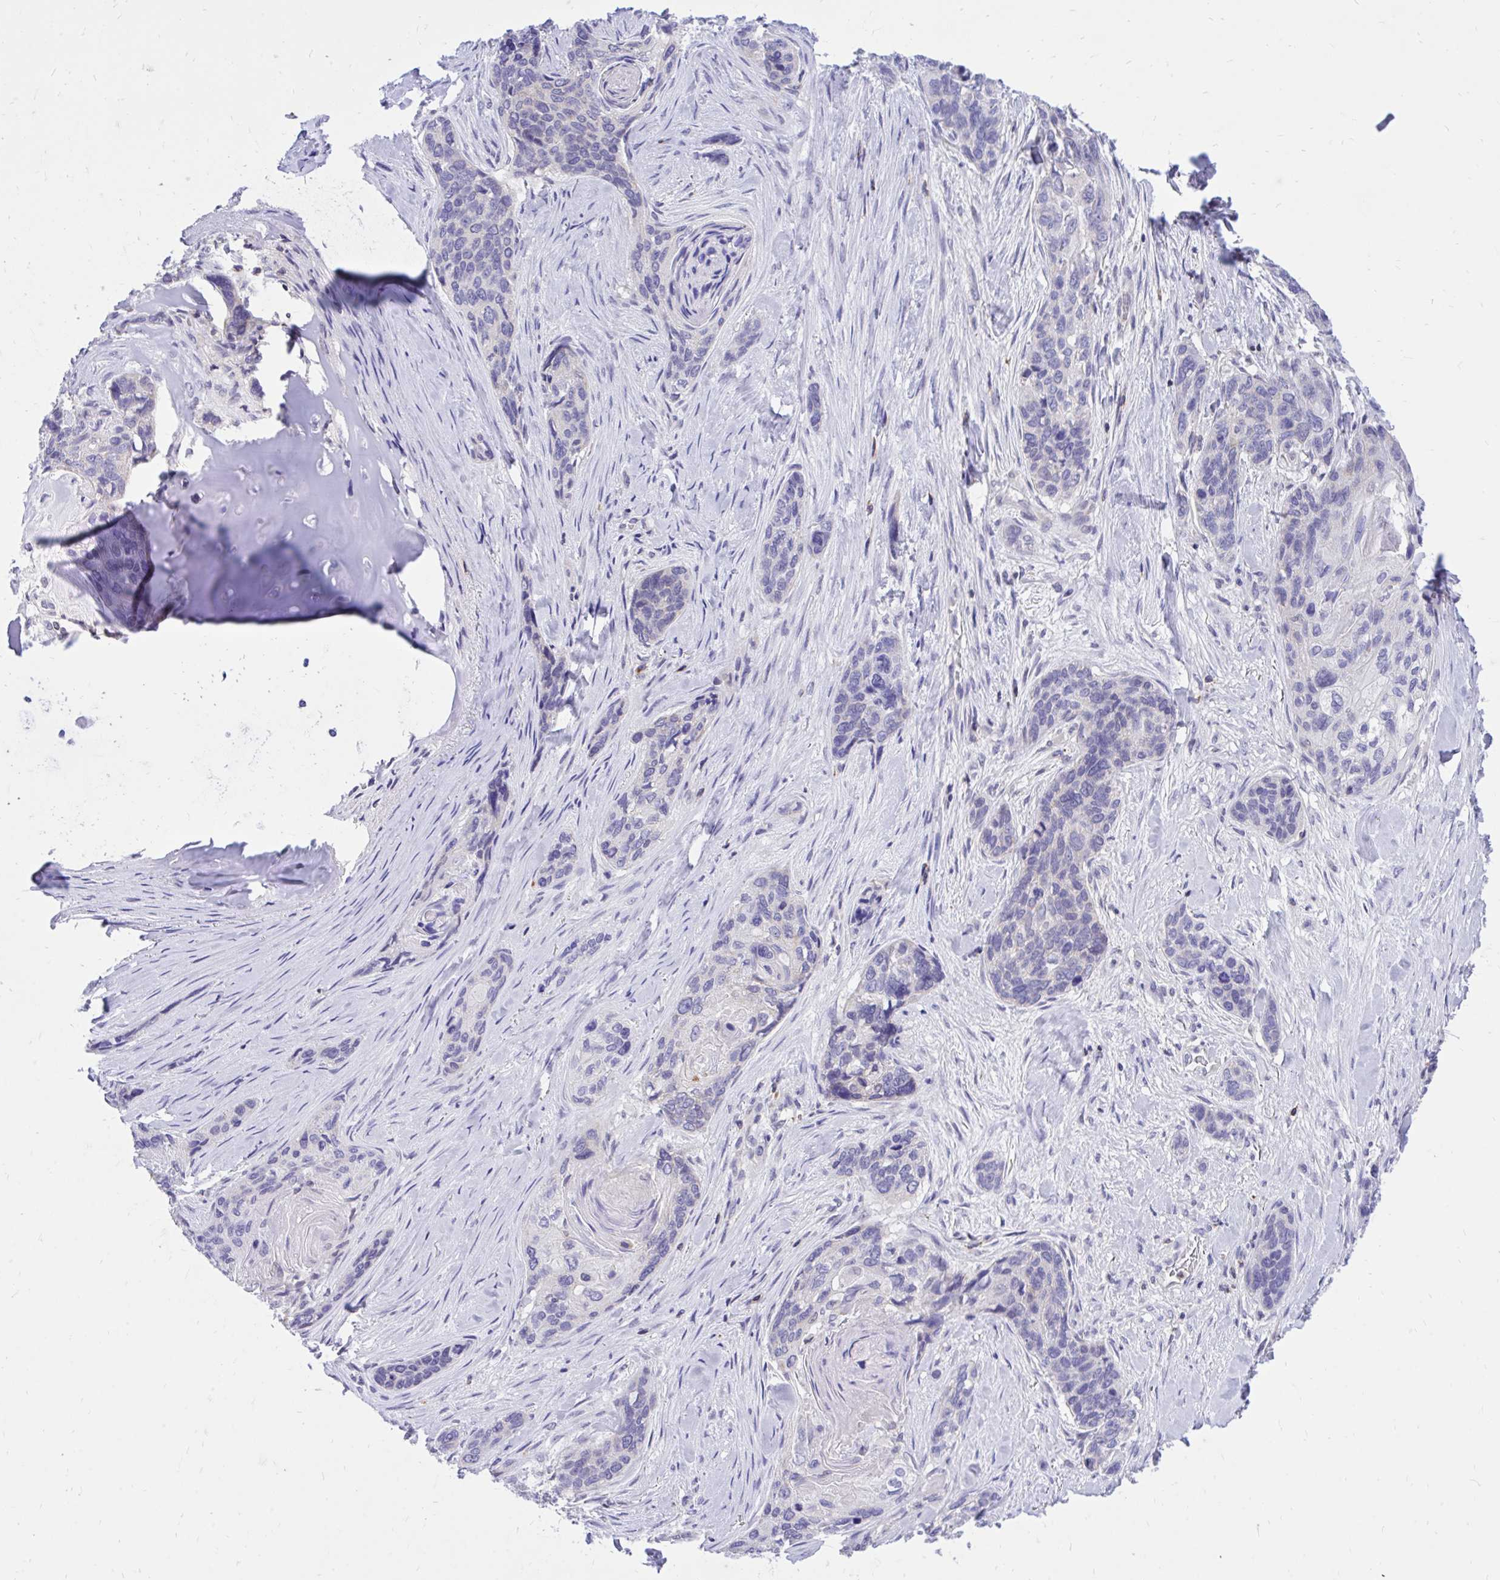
{"staining": {"intensity": "negative", "quantity": "none", "location": "none"}, "tissue": "lung cancer", "cell_type": "Tumor cells", "image_type": "cancer", "snomed": [{"axis": "morphology", "description": "Squamous cell carcinoma, NOS"}, {"axis": "morphology", "description": "Squamous cell carcinoma, metastatic, NOS"}, {"axis": "topography", "description": "Lymph node"}, {"axis": "topography", "description": "Lung"}], "caption": "Immunohistochemistry (IHC) histopathology image of neoplastic tissue: human lung cancer (metastatic squamous cell carcinoma) stained with DAB shows no significant protein staining in tumor cells. Nuclei are stained in blue.", "gene": "CXCL8", "patient": {"sex": "male", "age": 41}}